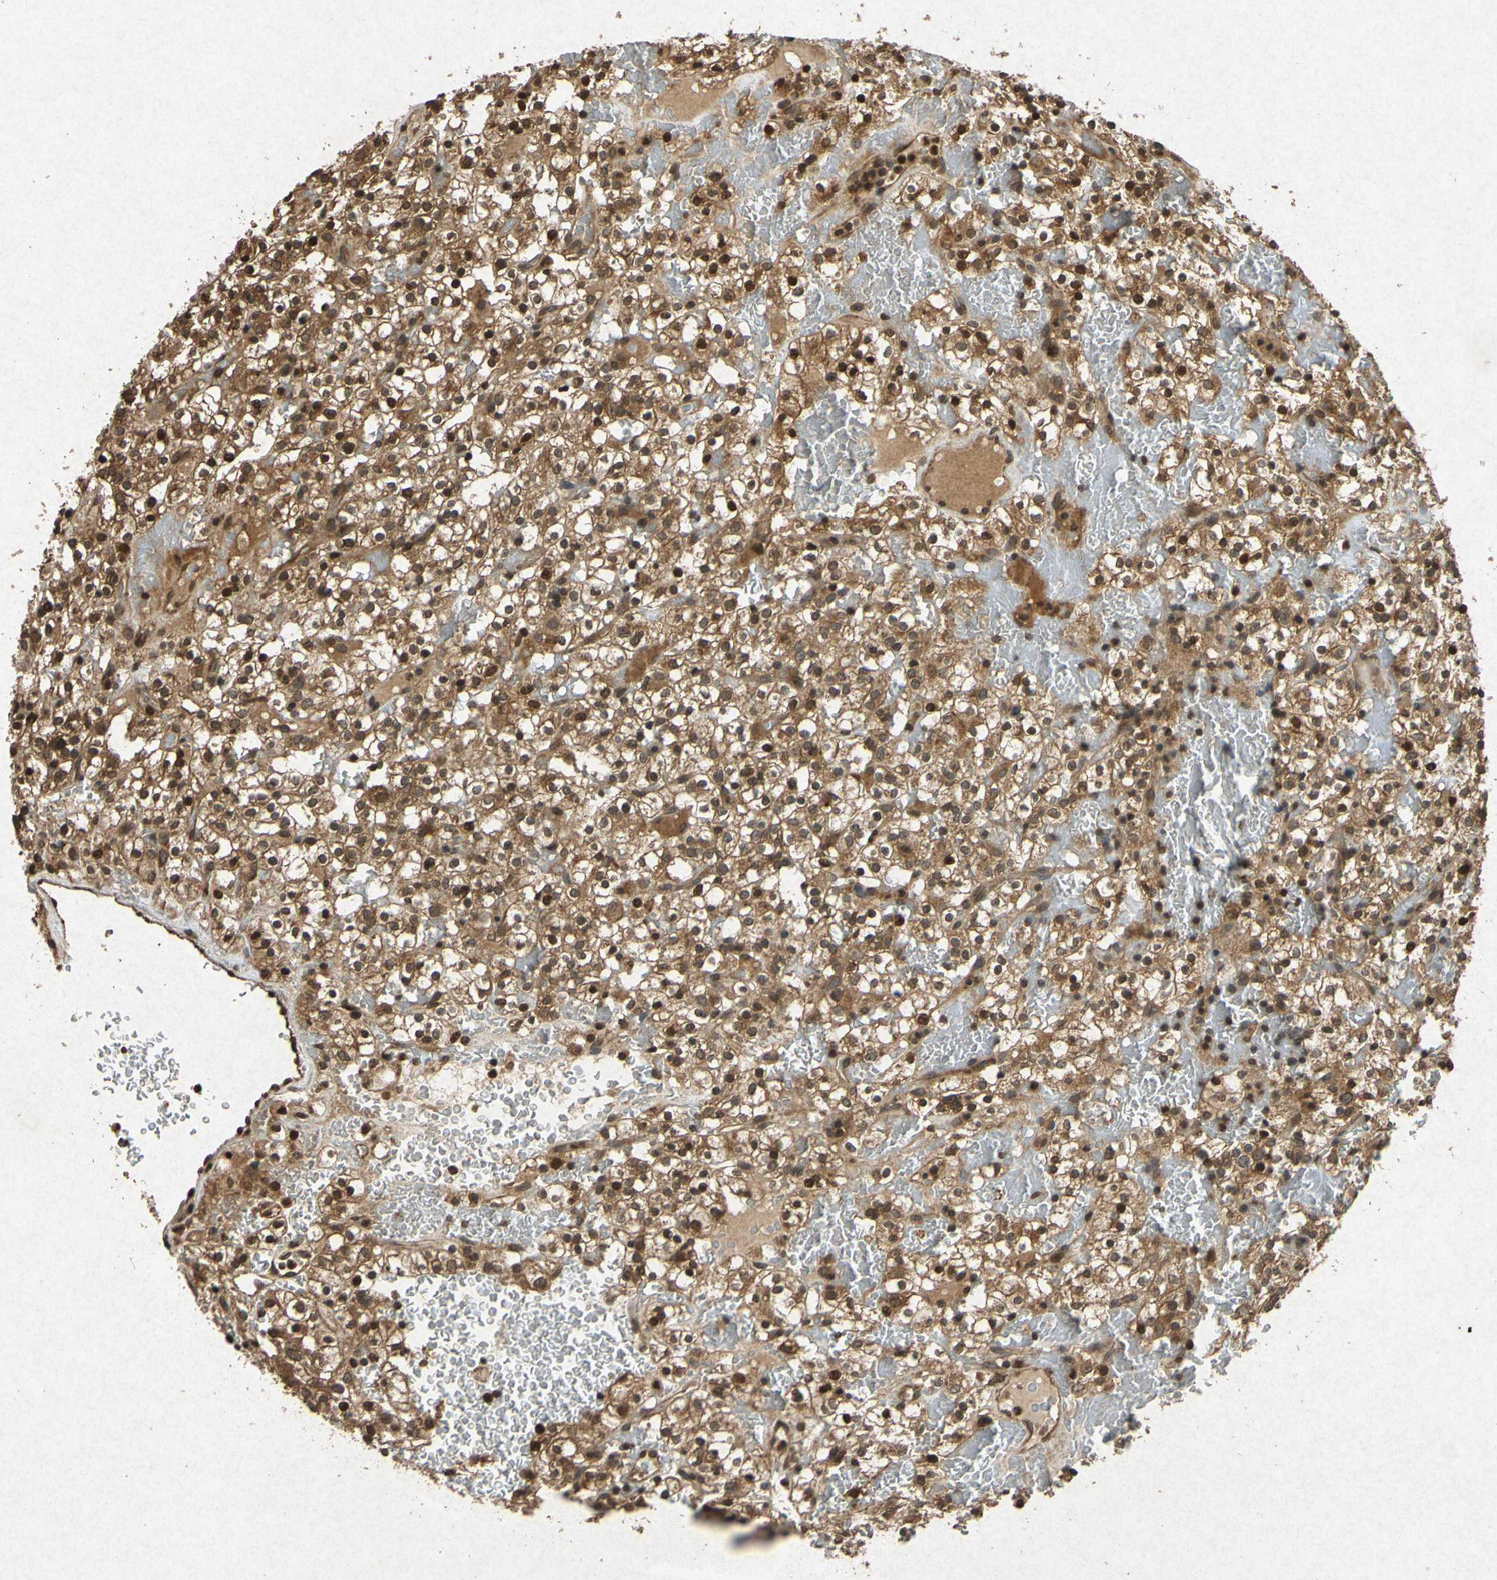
{"staining": {"intensity": "strong", "quantity": ">75%", "location": "cytoplasmic/membranous,nuclear"}, "tissue": "renal cancer", "cell_type": "Tumor cells", "image_type": "cancer", "snomed": [{"axis": "morphology", "description": "Normal tissue, NOS"}, {"axis": "morphology", "description": "Adenocarcinoma, NOS"}, {"axis": "topography", "description": "Kidney"}], "caption": "Protein staining of adenocarcinoma (renal) tissue demonstrates strong cytoplasmic/membranous and nuclear expression in about >75% of tumor cells.", "gene": "ATP6V1H", "patient": {"sex": "female", "age": 72}}